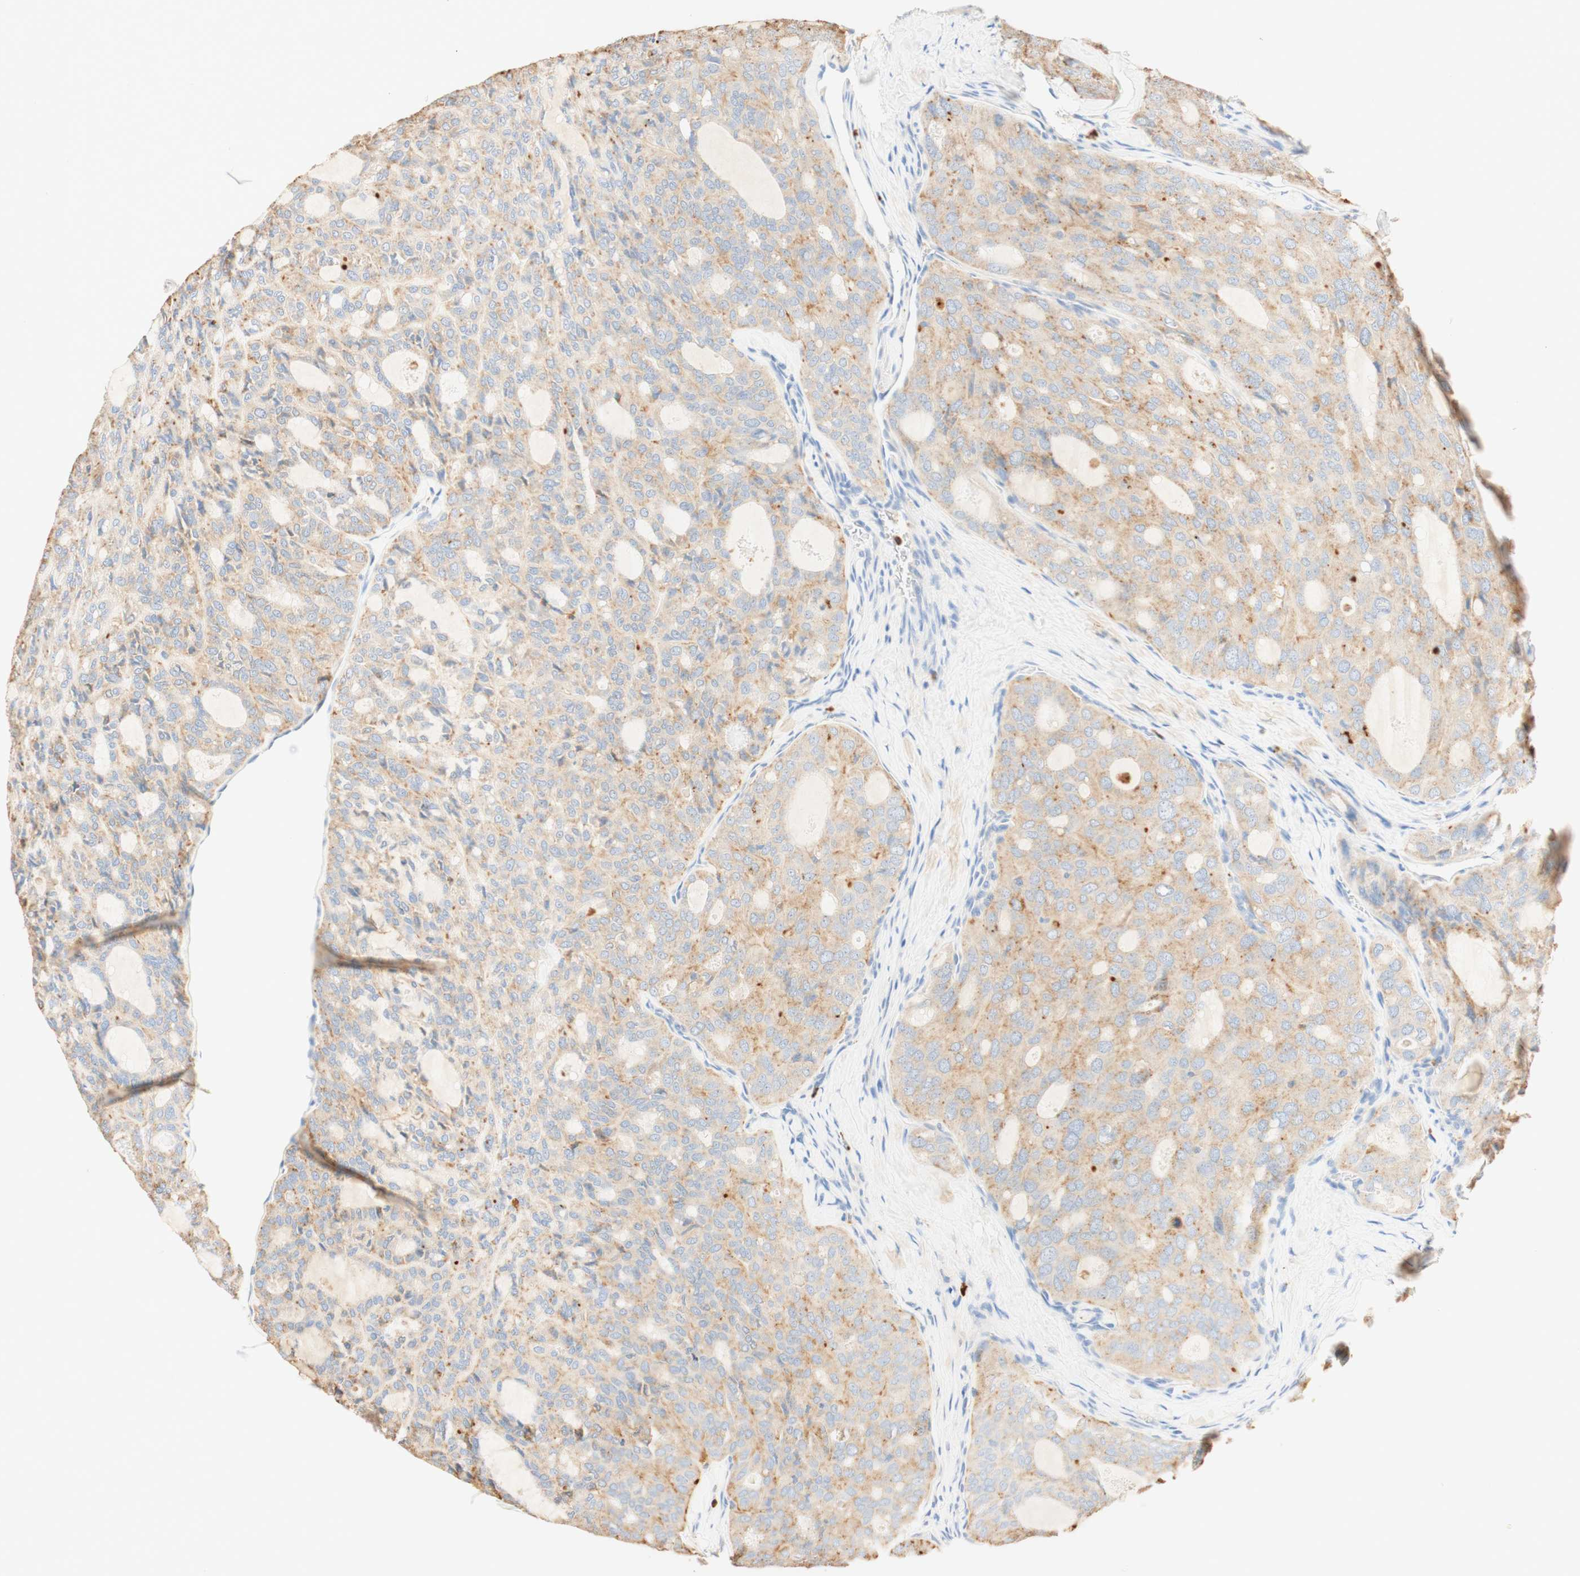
{"staining": {"intensity": "weak", "quantity": ">75%", "location": "cytoplasmic/membranous"}, "tissue": "thyroid cancer", "cell_type": "Tumor cells", "image_type": "cancer", "snomed": [{"axis": "morphology", "description": "Follicular adenoma carcinoma, NOS"}, {"axis": "topography", "description": "Thyroid gland"}], "caption": "Tumor cells show weak cytoplasmic/membranous expression in about >75% of cells in thyroid follicular adenoma carcinoma.", "gene": "CD63", "patient": {"sex": "male", "age": 75}}